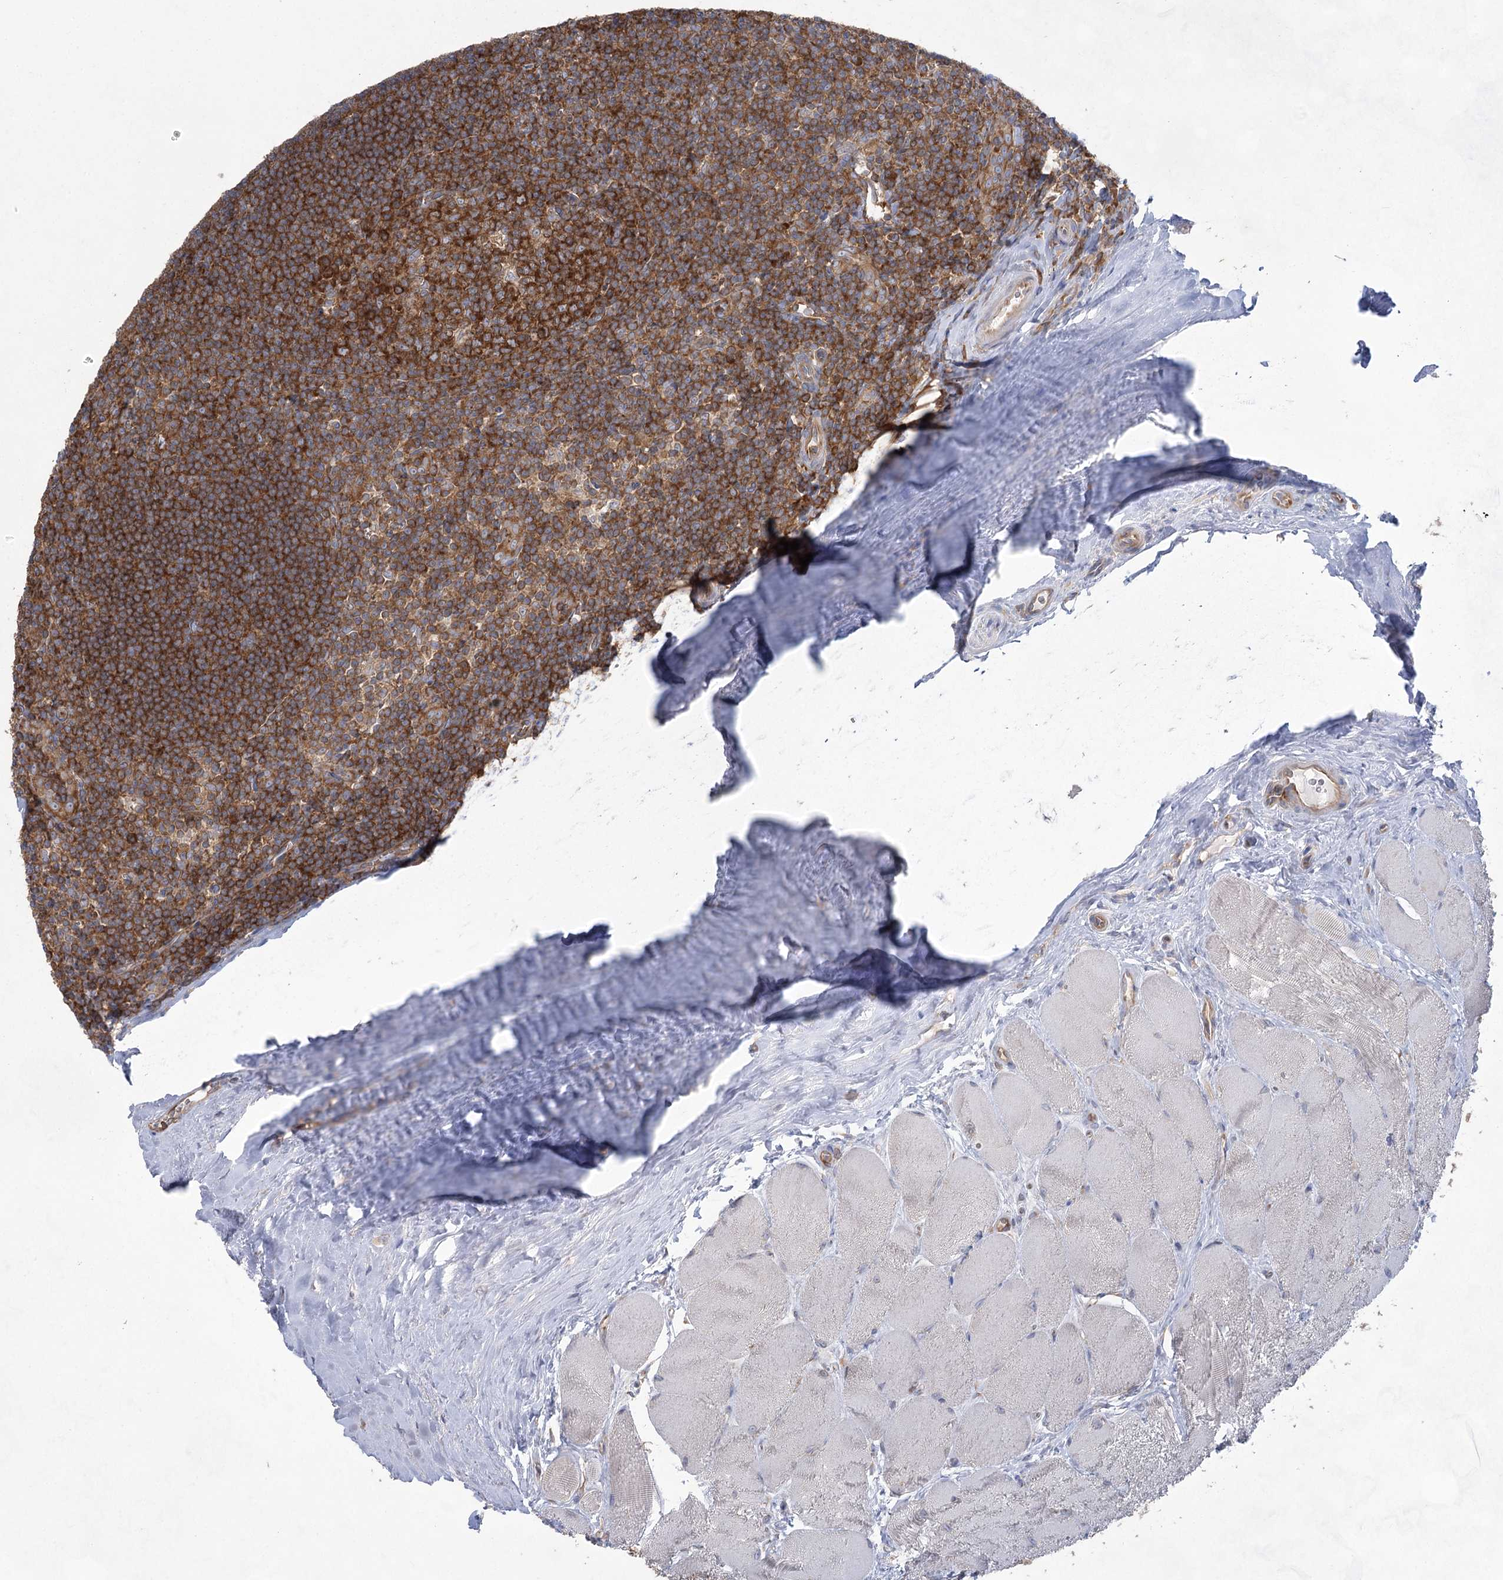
{"staining": {"intensity": "strong", "quantity": ">75%", "location": "cytoplasmic/membranous"}, "tissue": "tonsil", "cell_type": "Germinal center cells", "image_type": "normal", "snomed": [{"axis": "morphology", "description": "Normal tissue, NOS"}, {"axis": "topography", "description": "Tonsil"}], "caption": "The photomicrograph demonstrates a brown stain indicating the presence of a protein in the cytoplasmic/membranous of germinal center cells in tonsil. (brown staining indicates protein expression, while blue staining denotes nuclei).", "gene": "EIF3A", "patient": {"sex": "male", "age": 27}}